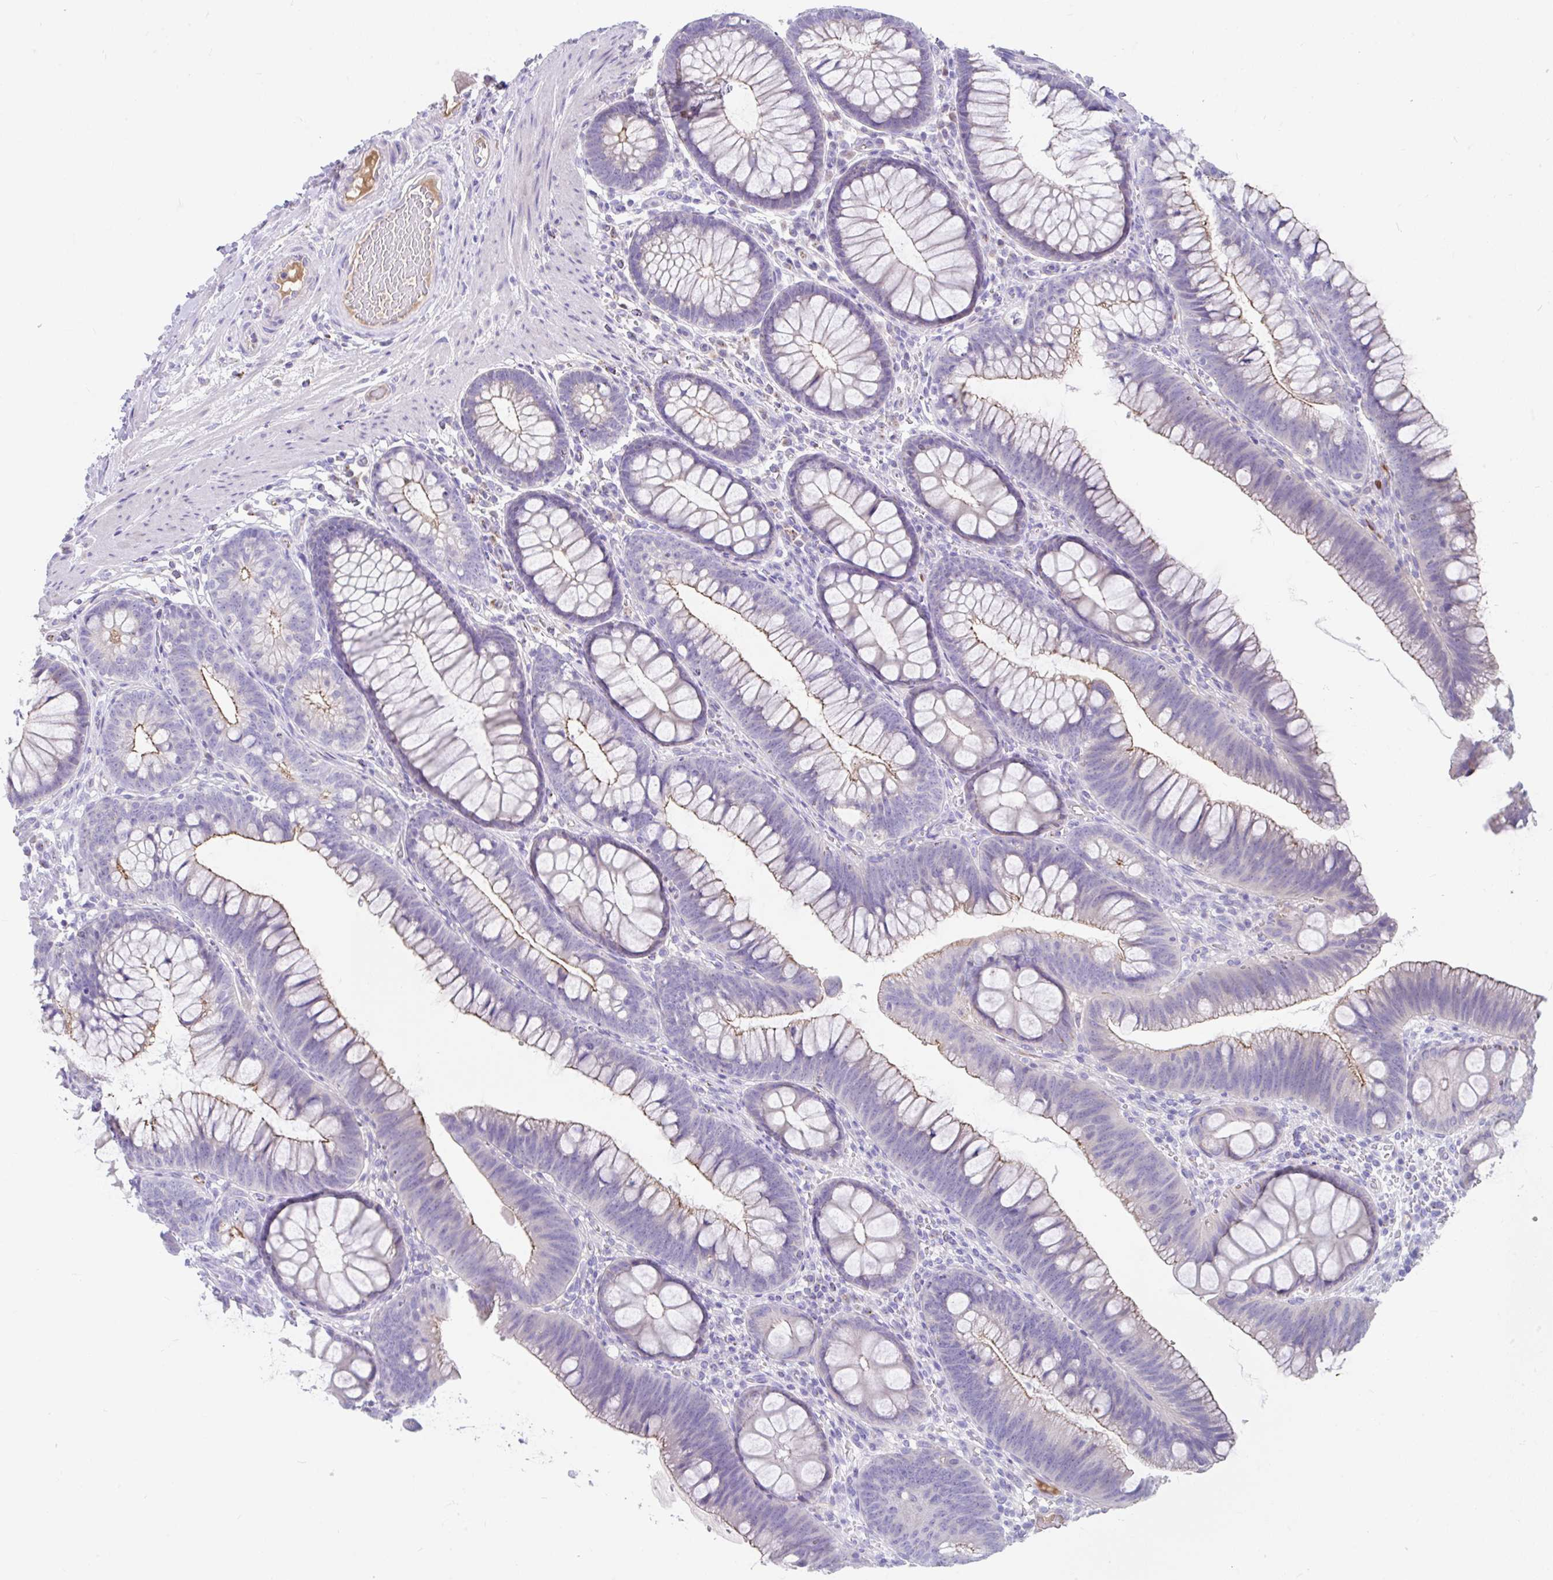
{"staining": {"intensity": "moderate", "quantity": "<25%", "location": "cytoplasmic/membranous"}, "tissue": "colon", "cell_type": "Endothelial cells", "image_type": "normal", "snomed": [{"axis": "morphology", "description": "Normal tissue, NOS"}, {"axis": "morphology", "description": "Adenoma, NOS"}, {"axis": "topography", "description": "Soft tissue"}, {"axis": "topography", "description": "Colon"}], "caption": "Colon stained with a protein marker shows moderate staining in endothelial cells.", "gene": "CCSAP", "patient": {"sex": "male", "age": 47}}